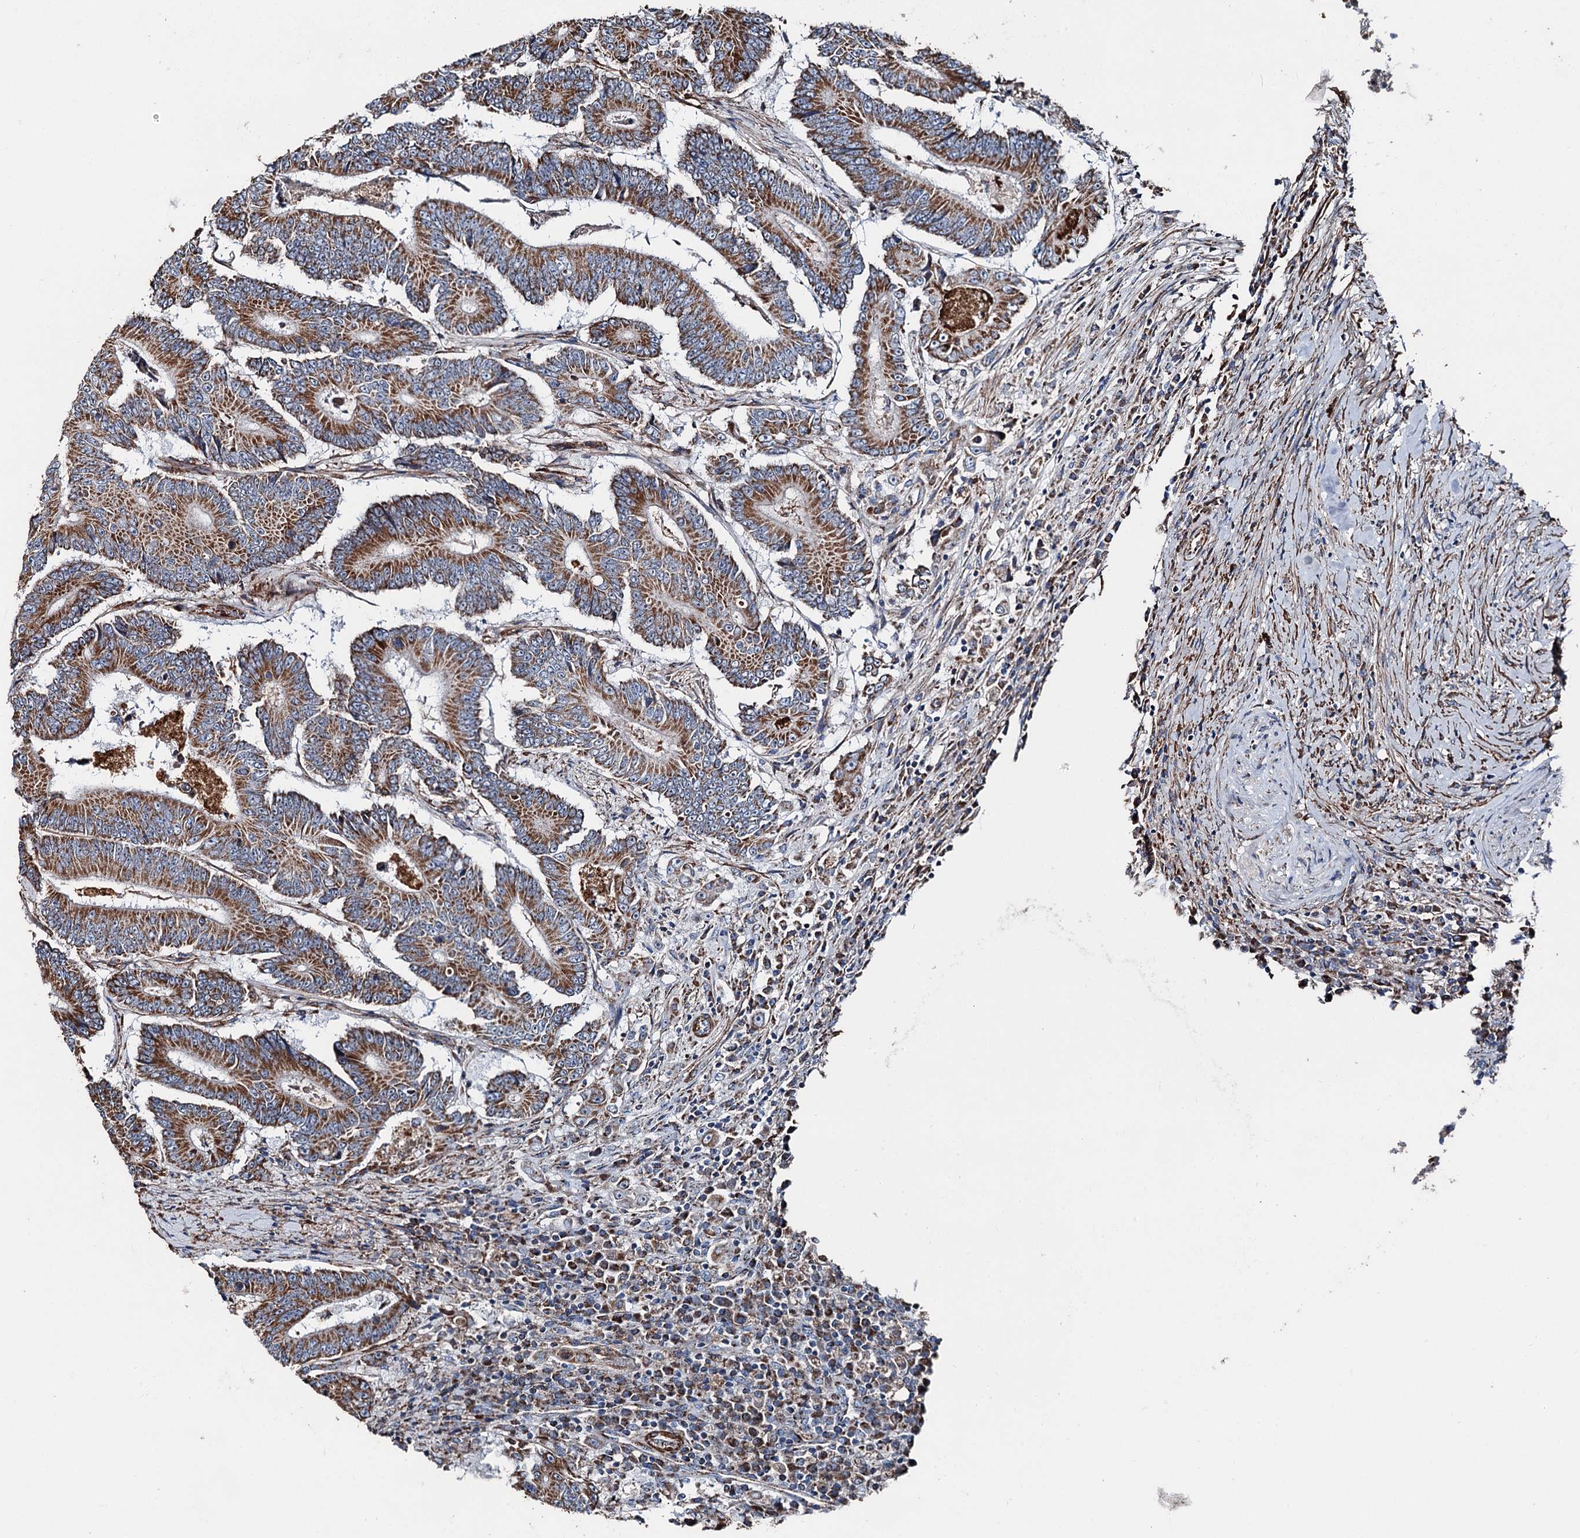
{"staining": {"intensity": "moderate", "quantity": ">75%", "location": "cytoplasmic/membranous"}, "tissue": "colorectal cancer", "cell_type": "Tumor cells", "image_type": "cancer", "snomed": [{"axis": "morphology", "description": "Adenocarcinoma, NOS"}, {"axis": "topography", "description": "Colon"}], "caption": "Adenocarcinoma (colorectal) stained for a protein (brown) demonstrates moderate cytoplasmic/membranous positive positivity in approximately >75% of tumor cells.", "gene": "DDIAS", "patient": {"sex": "male", "age": 83}}